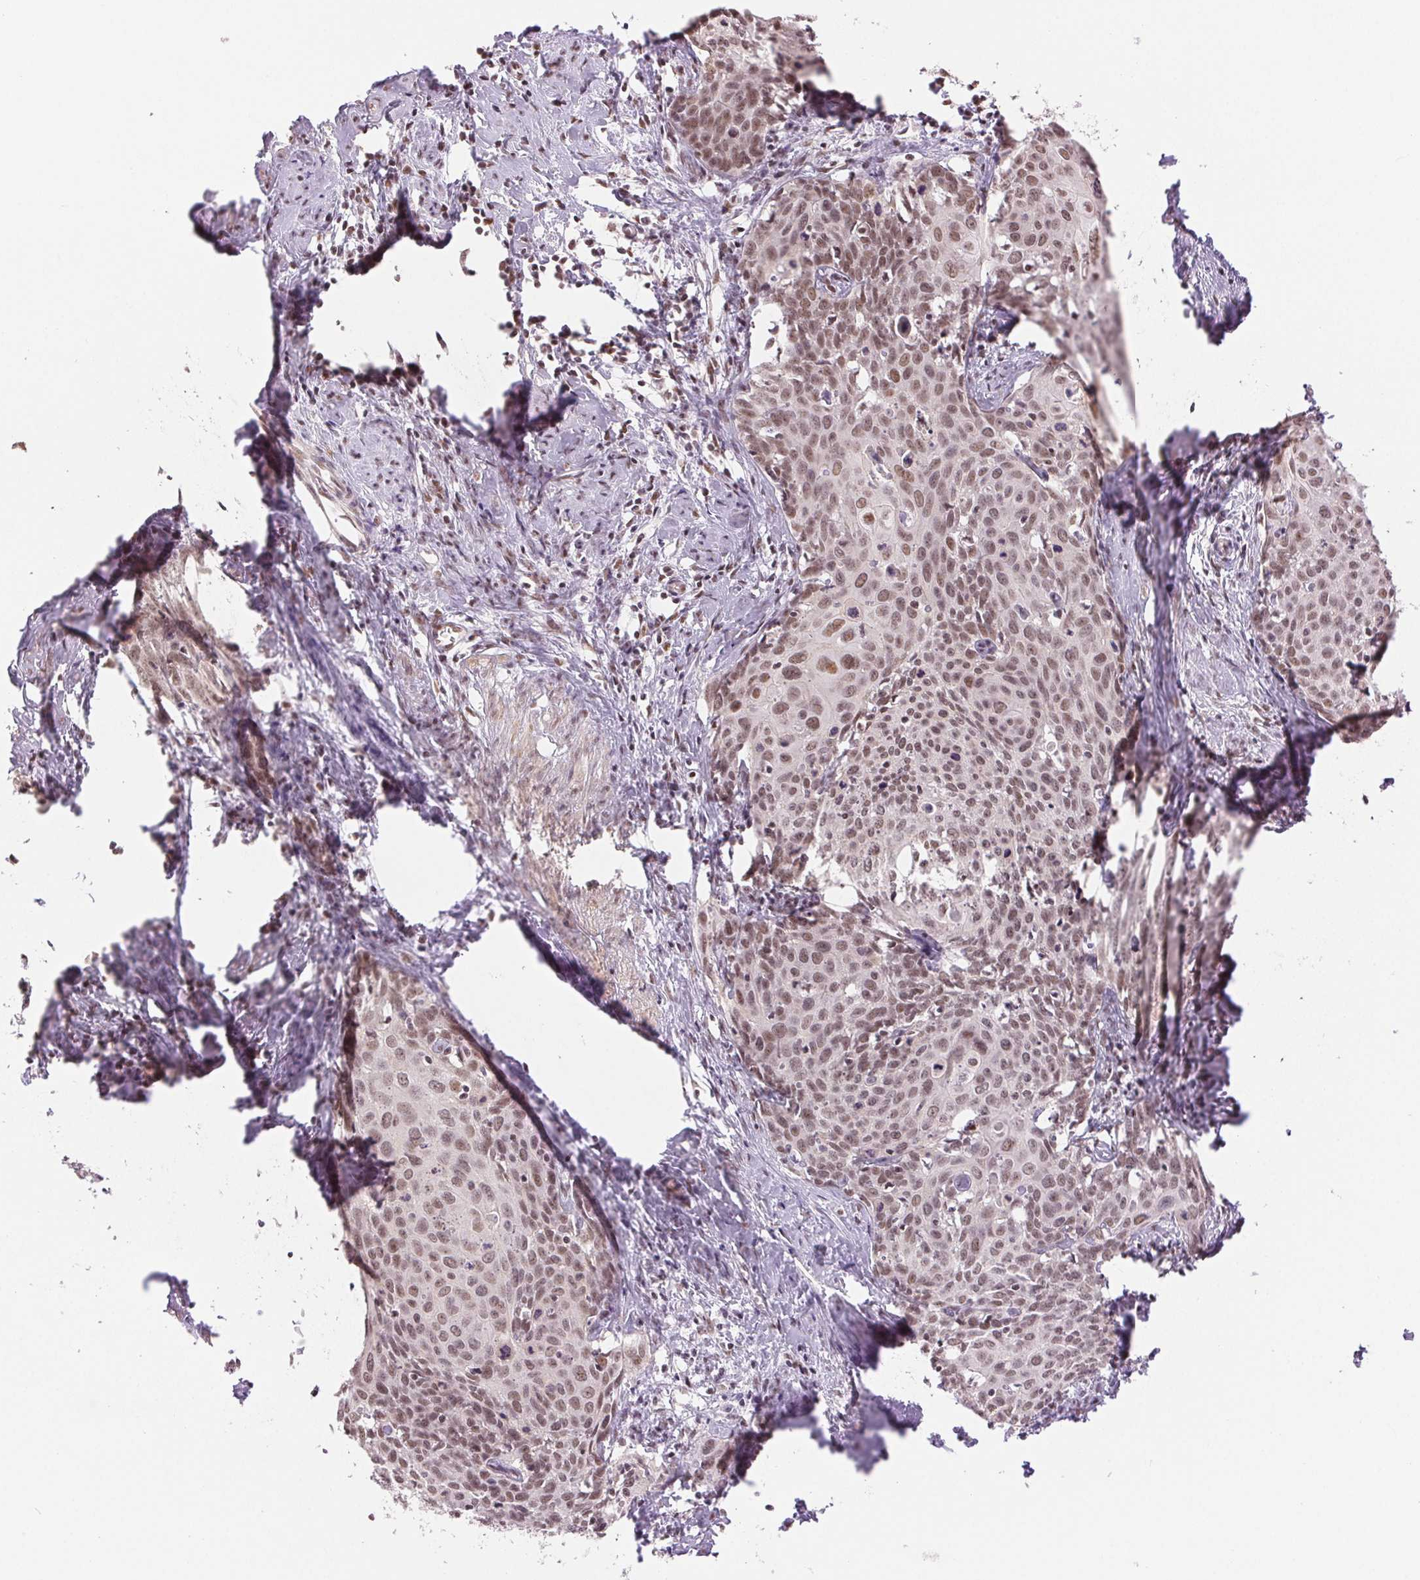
{"staining": {"intensity": "moderate", "quantity": ">75%", "location": "nuclear"}, "tissue": "cervical cancer", "cell_type": "Tumor cells", "image_type": "cancer", "snomed": [{"axis": "morphology", "description": "Squamous cell carcinoma, NOS"}, {"axis": "topography", "description": "Cervix"}], "caption": "Cervical squamous cell carcinoma stained with immunohistochemistry (IHC) shows moderate nuclear positivity in about >75% of tumor cells.", "gene": "RPRD1B", "patient": {"sex": "female", "age": 62}}